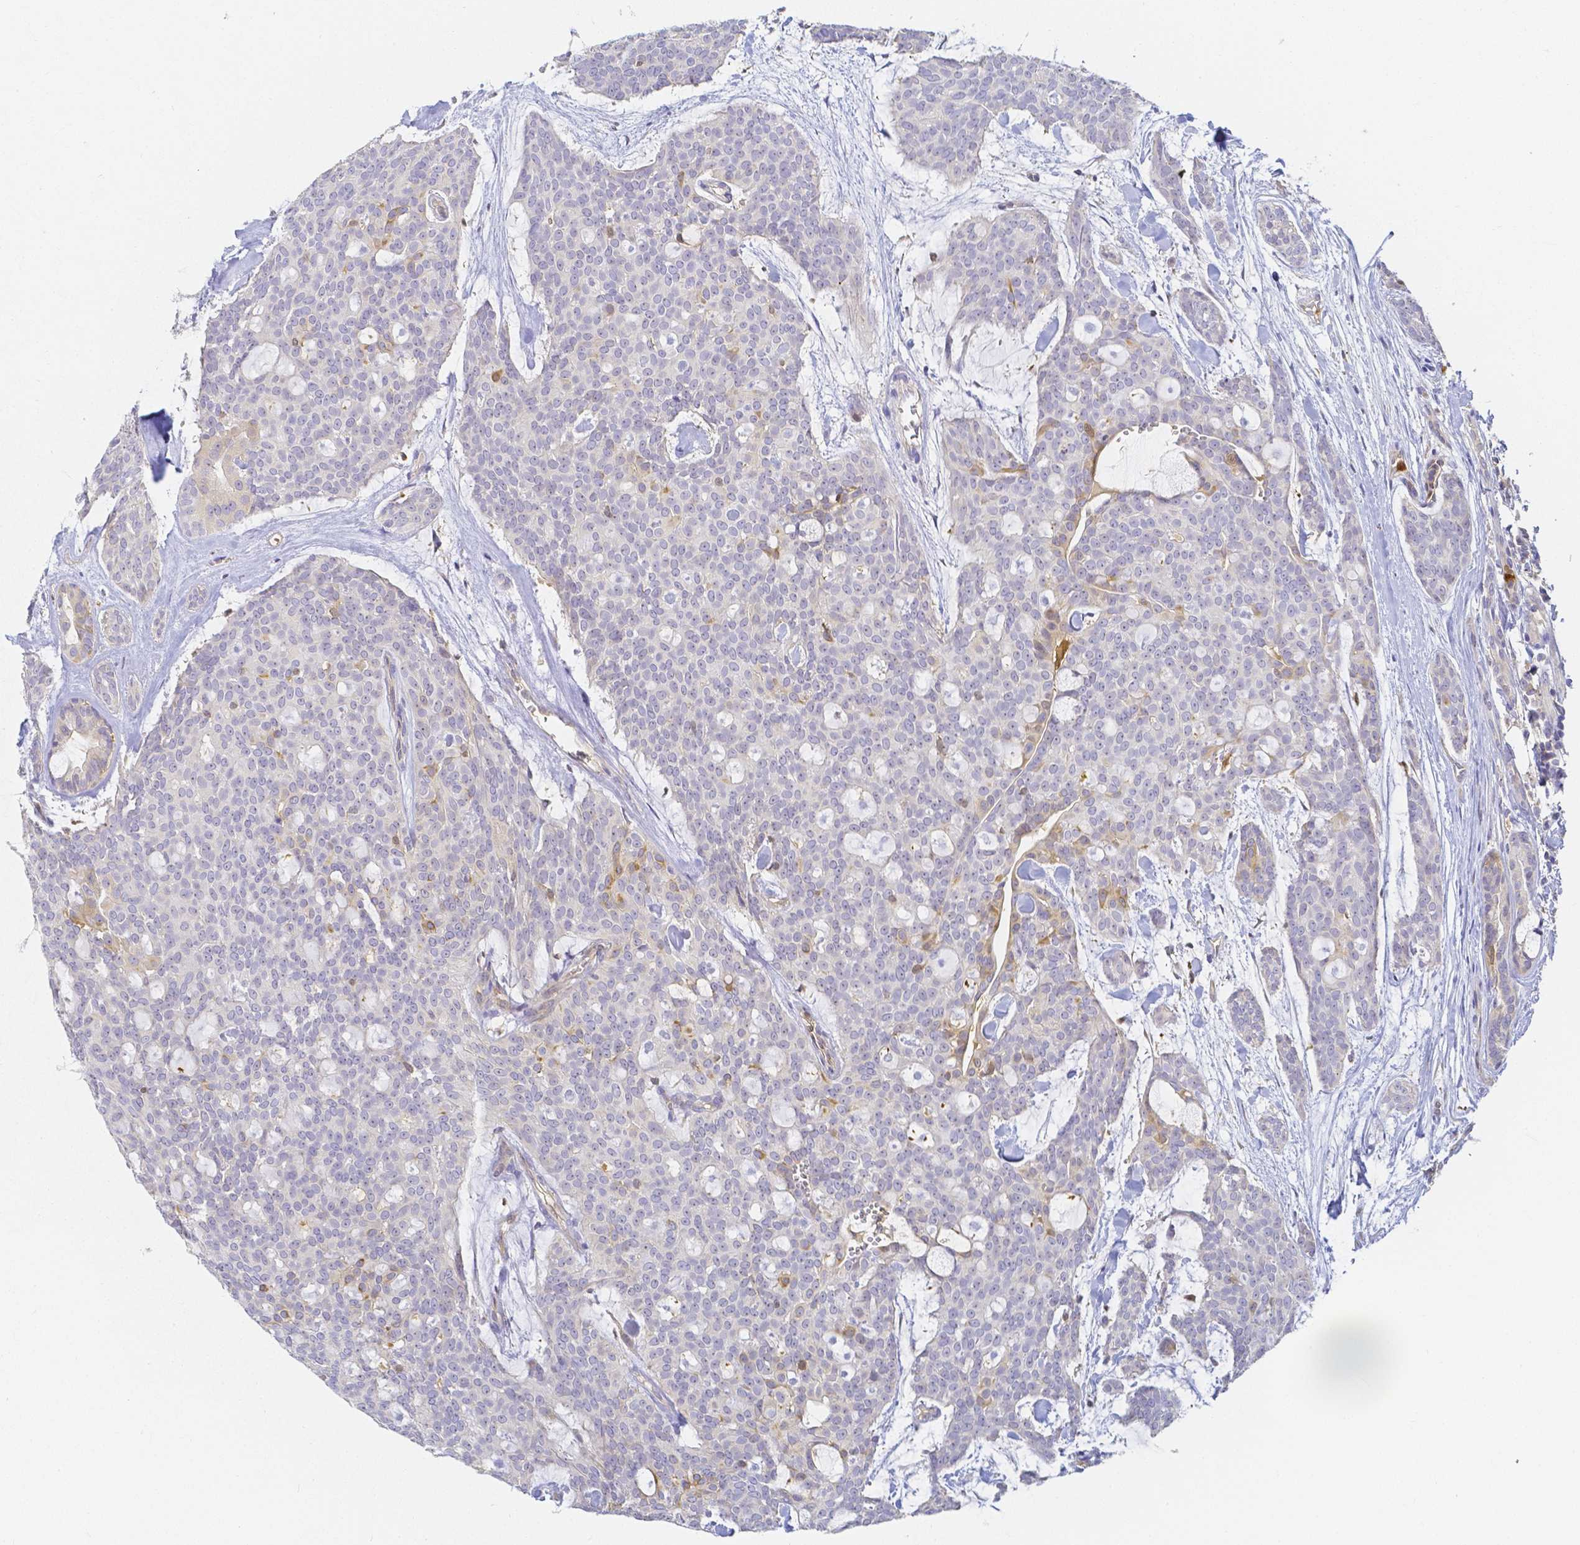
{"staining": {"intensity": "weak", "quantity": "<25%", "location": "cytoplasmic/membranous"}, "tissue": "head and neck cancer", "cell_type": "Tumor cells", "image_type": "cancer", "snomed": [{"axis": "morphology", "description": "Adenocarcinoma, NOS"}, {"axis": "topography", "description": "Head-Neck"}], "caption": "Tumor cells are negative for brown protein staining in head and neck cancer (adenocarcinoma).", "gene": "KCNH1", "patient": {"sex": "male", "age": 66}}